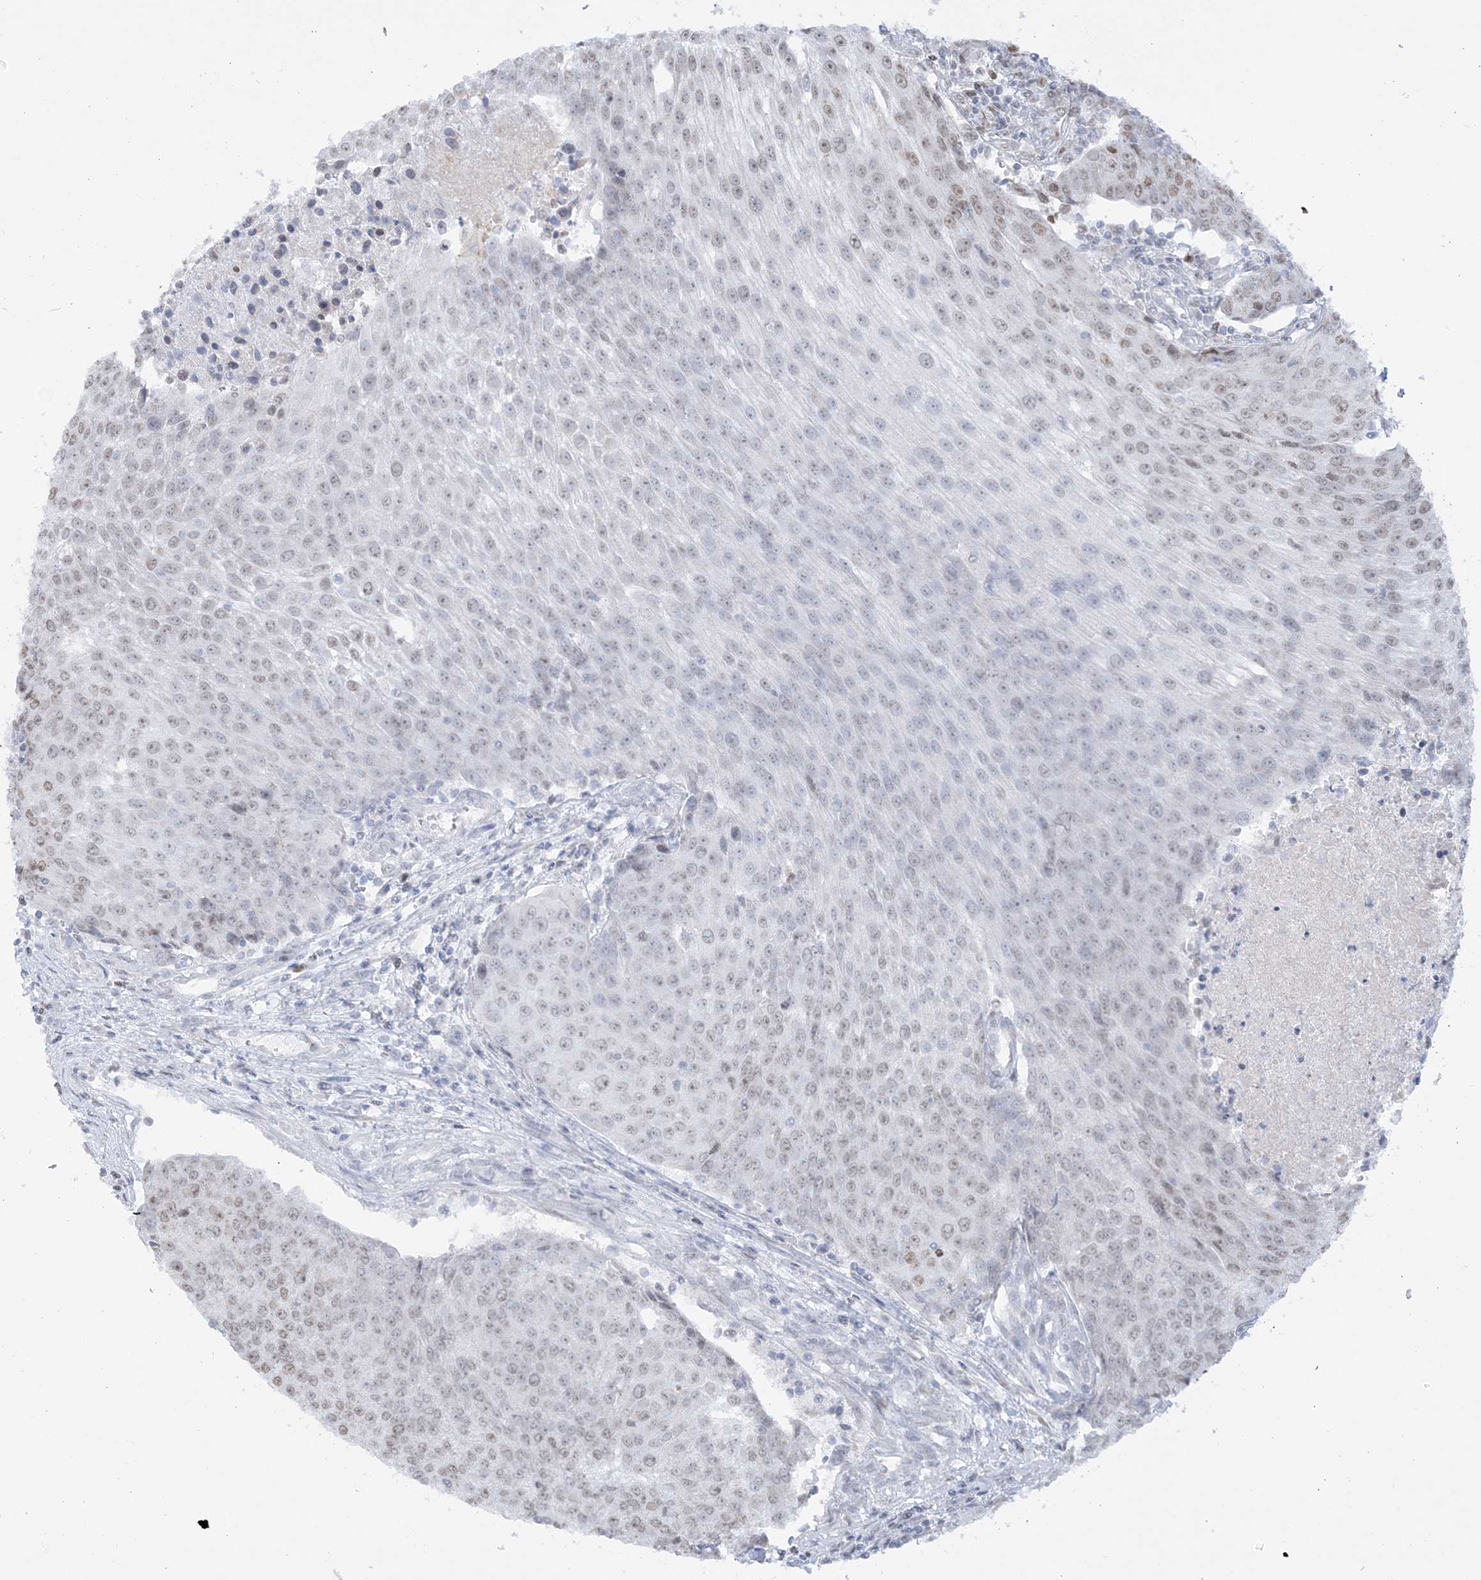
{"staining": {"intensity": "strong", "quantity": "25%-75%", "location": "nuclear"}, "tissue": "urothelial cancer", "cell_type": "Tumor cells", "image_type": "cancer", "snomed": [{"axis": "morphology", "description": "Urothelial carcinoma, High grade"}, {"axis": "topography", "description": "Urinary bladder"}], "caption": "The photomicrograph demonstrates immunohistochemical staining of urothelial carcinoma (high-grade). There is strong nuclear expression is seen in about 25%-75% of tumor cells. The staining was performed using DAB (3,3'-diaminobenzidine) to visualize the protein expression in brown, while the nuclei were stained in blue with hematoxylin (Magnification: 20x).", "gene": "DDX21", "patient": {"sex": "female", "age": 85}}